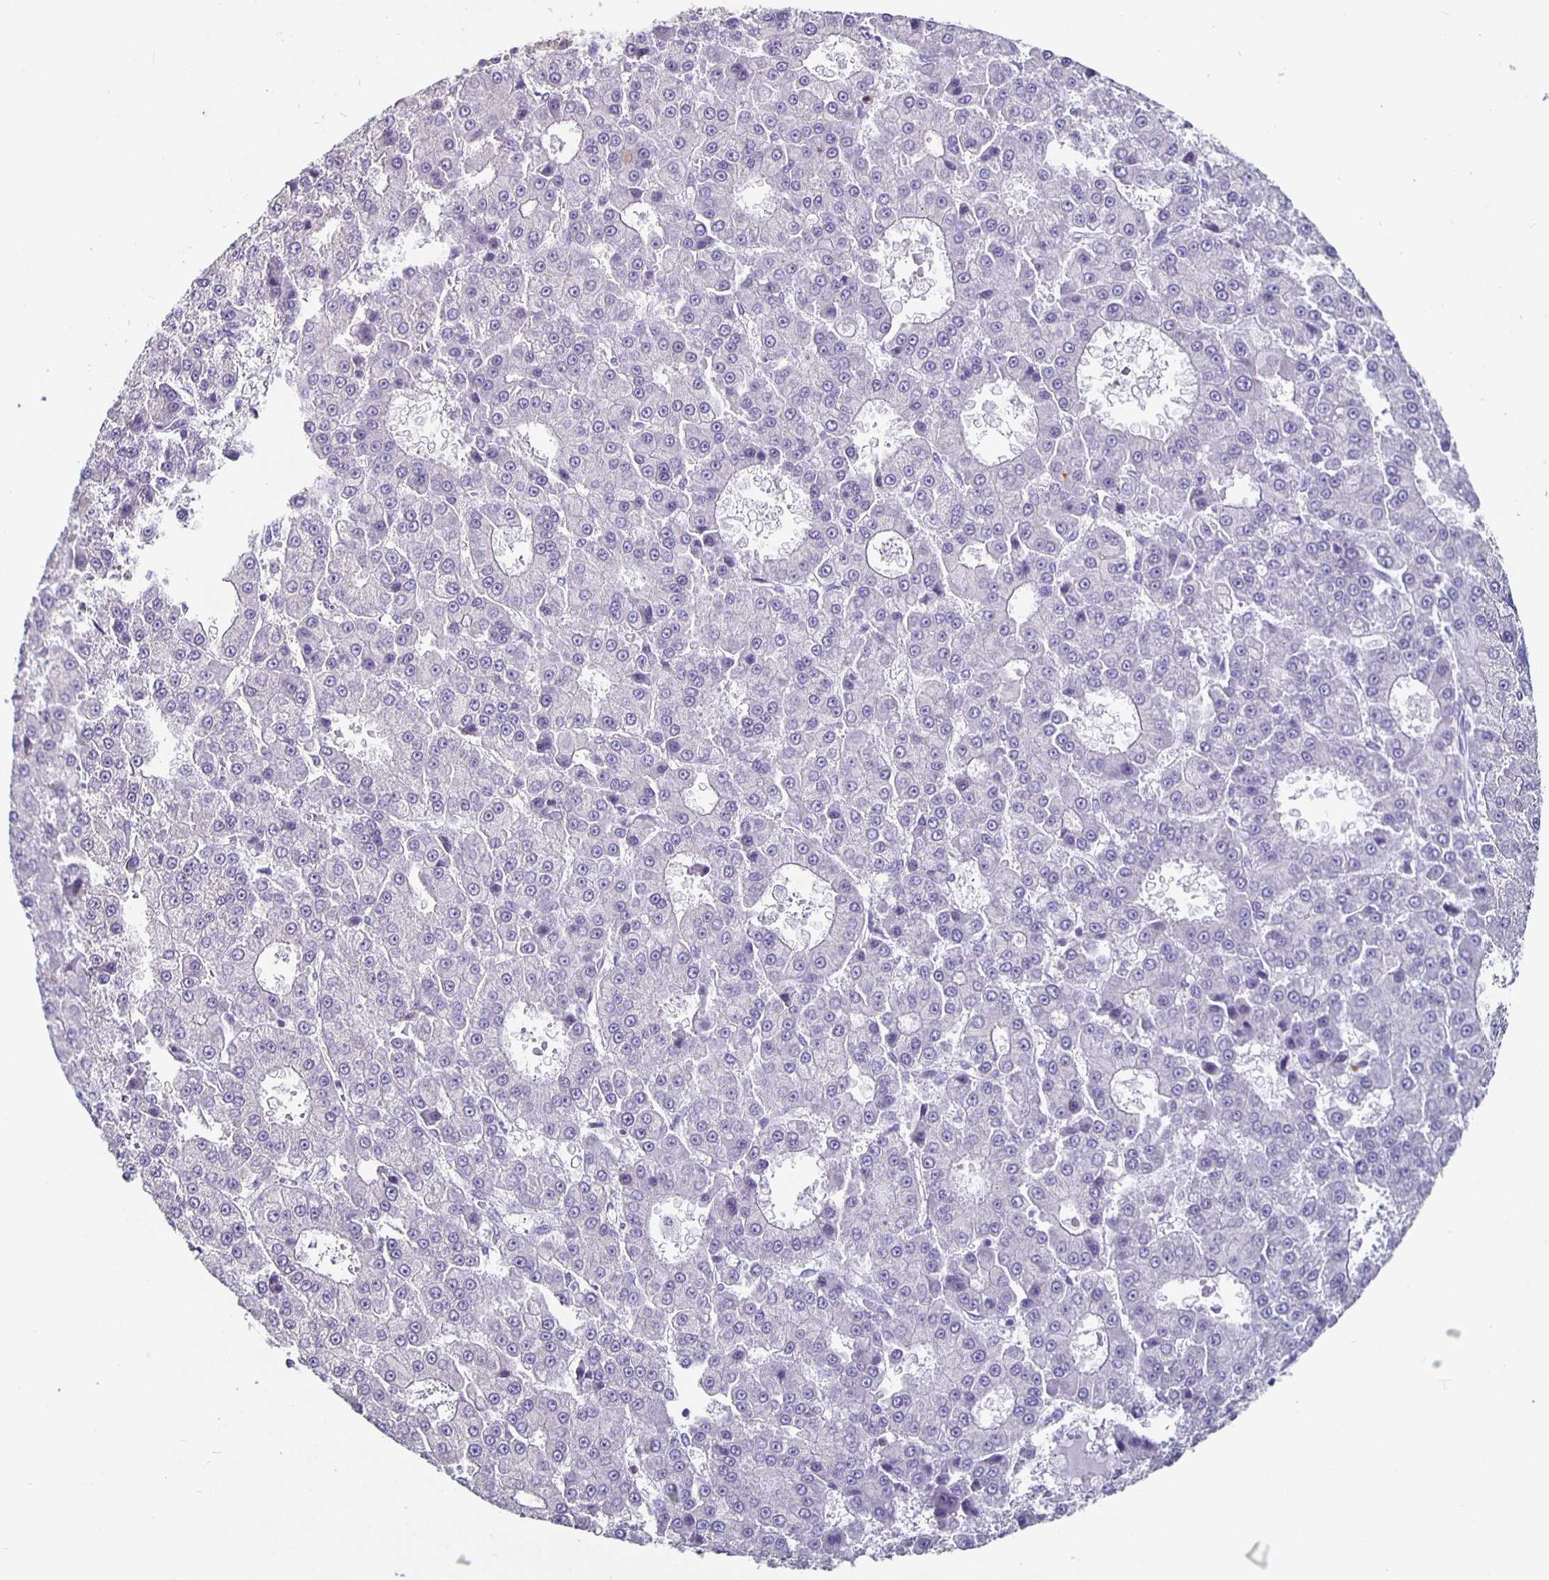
{"staining": {"intensity": "negative", "quantity": "none", "location": "none"}, "tissue": "liver cancer", "cell_type": "Tumor cells", "image_type": "cancer", "snomed": [{"axis": "morphology", "description": "Carcinoma, Hepatocellular, NOS"}, {"axis": "topography", "description": "Liver"}], "caption": "Immunohistochemical staining of human liver cancer exhibits no significant expression in tumor cells. (Brightfield microscopy of DAB immunohistochemistry at high magnification).", "gene": "GPX4", "patient": {"sex": "male", "age": 70}}